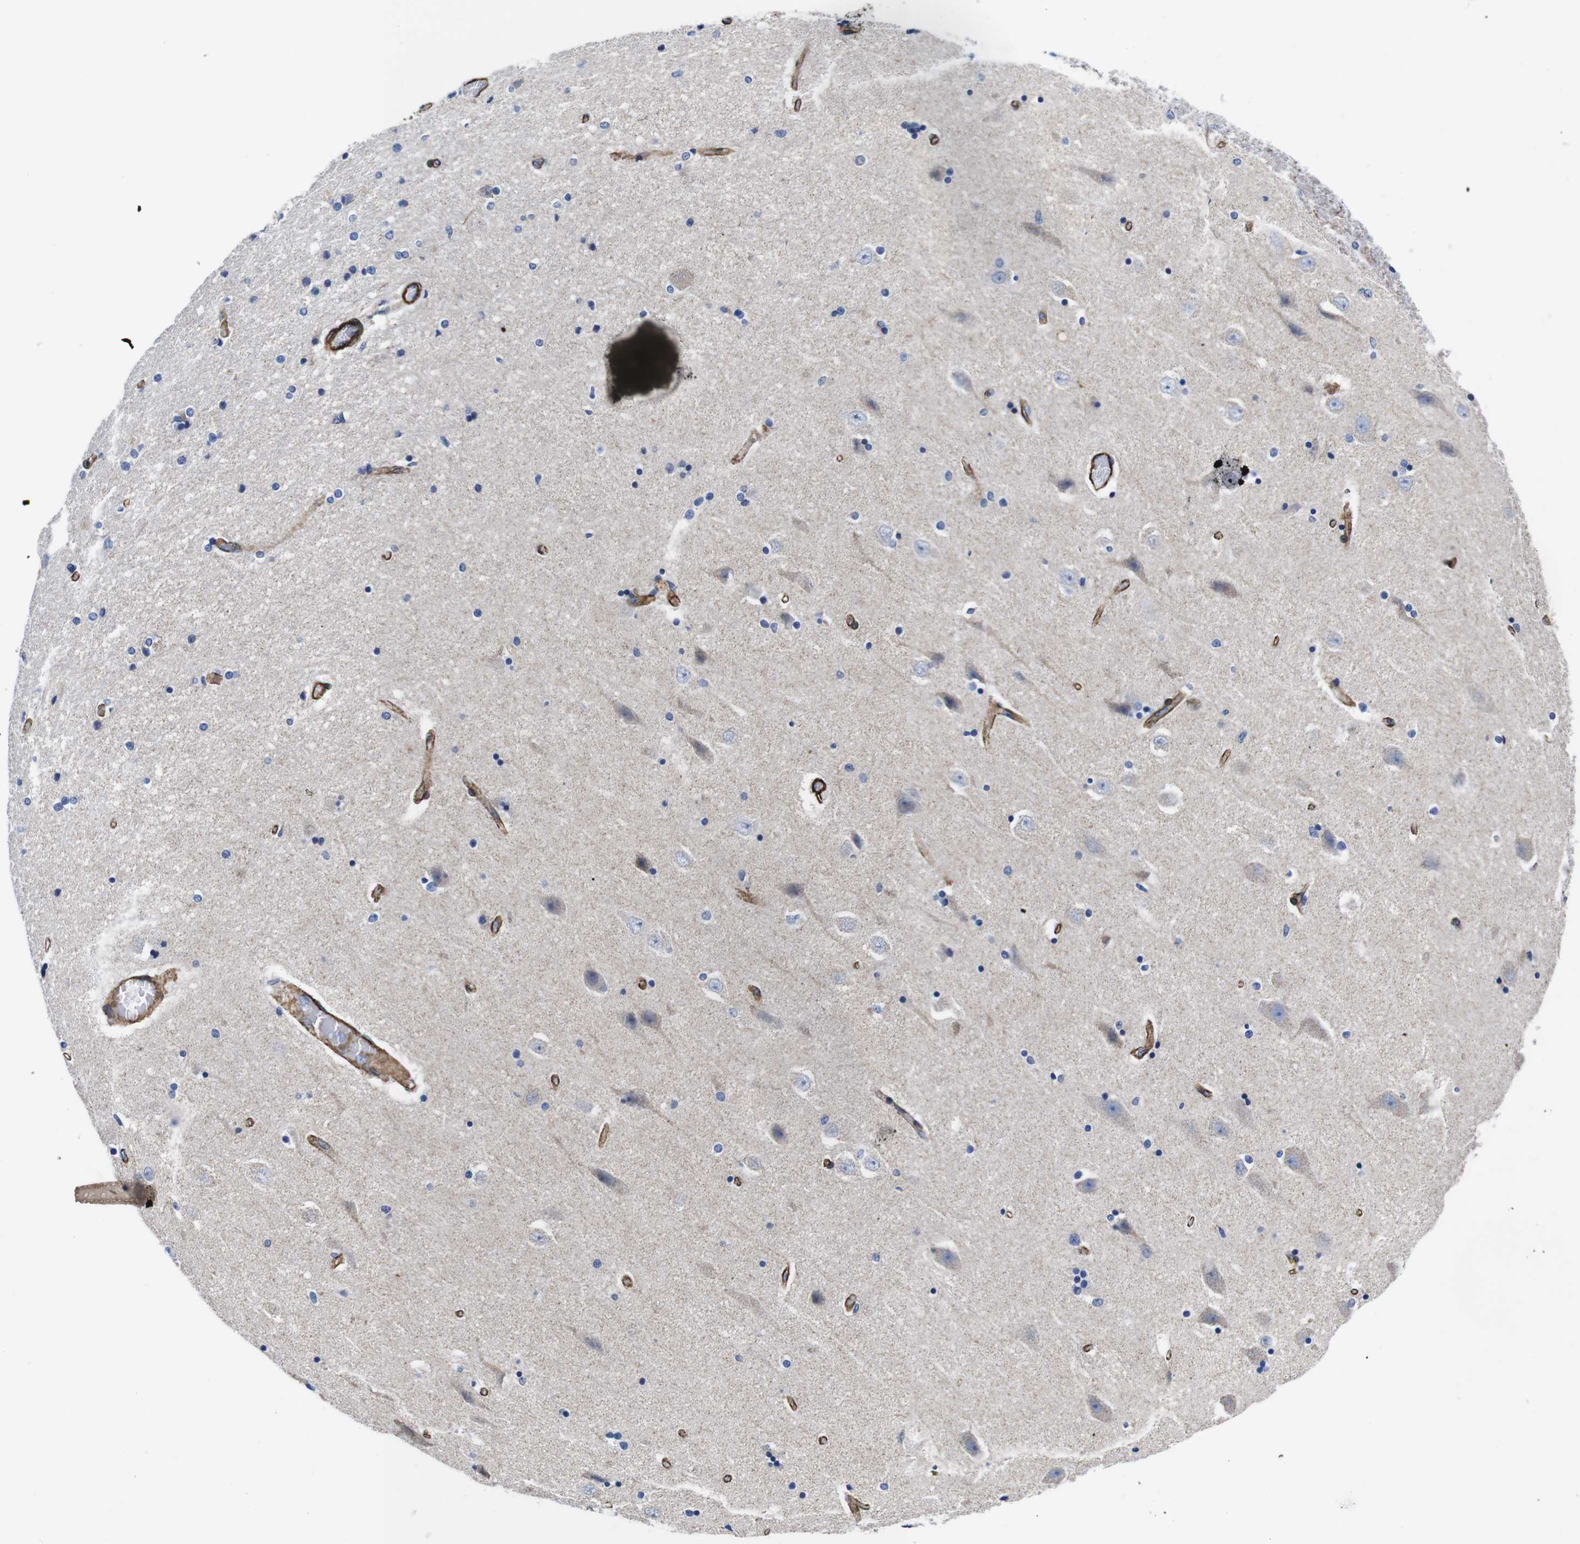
{"staining": {"intensity": "negative", "quantity": "none", "location": "none"}, "tissue": "hippocampus", "cell_type": "Glial cells", "image_type": "normal", "snomed": [{"axis": "morphology", "description": "Normal tissue, NOS"}, {"axis": "topography", "description": "Hippocampus"}], "caption": "DAB (3,3'-diaminobenzidine) immunohistochemical staining of benign human hippocampus shows no significant staining in glial cells.", "gene": "WNT10A", "patient": {"sex": "female", "age": 54}}